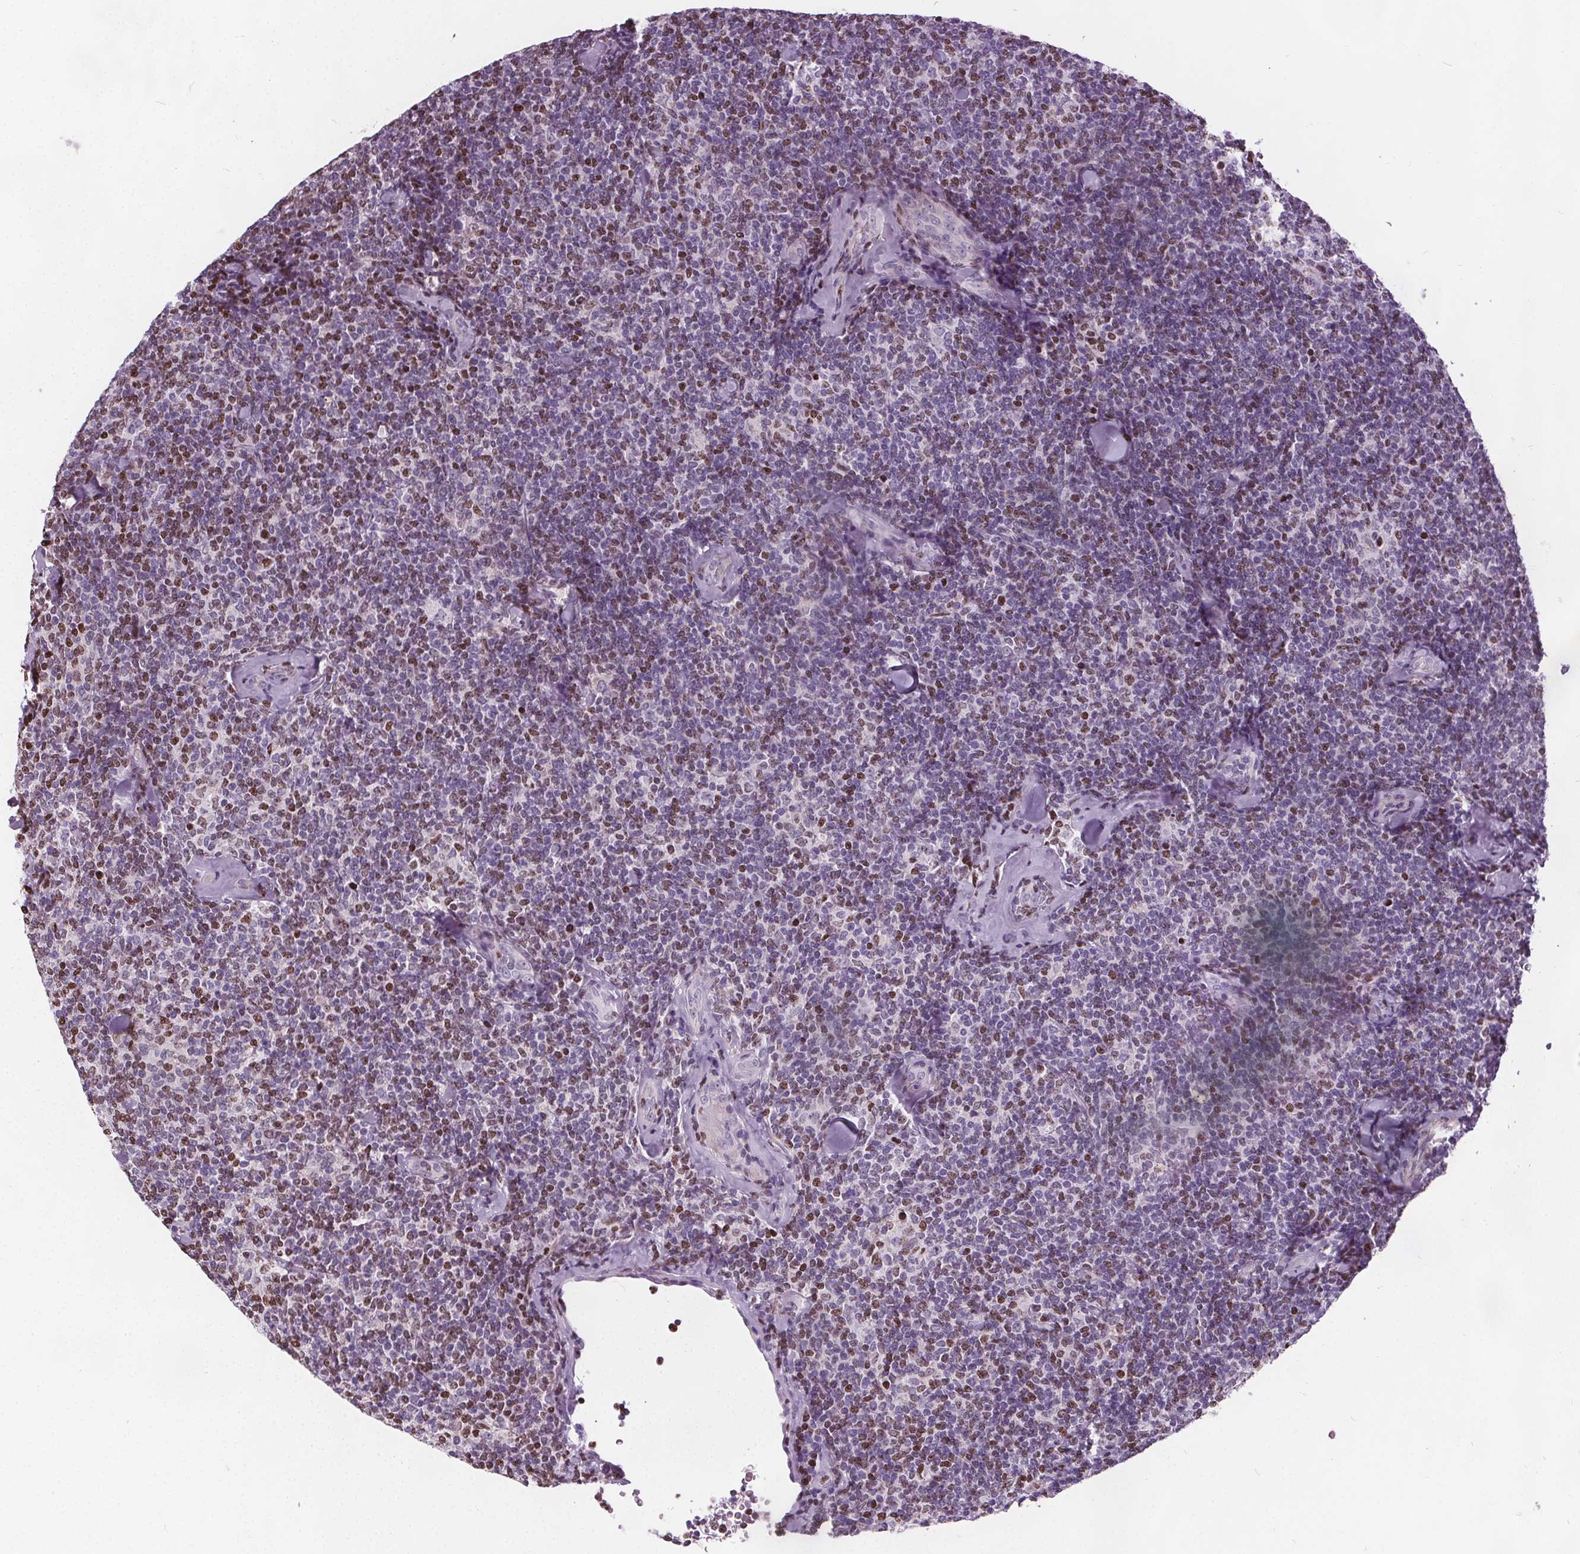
{"staining": {"intensity": "moderate", "quantity": "<25%", "location": "nuclear"}, "tissue": "lymphoma", "cell_type": "Tumor cells", "image_type": "cancer", "snomed": [{"axis": "morphology", "description": "Malignant lymphoma, non-Hodgkin's type, Low grade"}, {"axis": "topography", "description": "Lymph node"}], "caption": "Malignant lymphoma, non-Hodgkin's type (low-grade) tissue reveals moderate nuclear expression in approximately <25% of tumor cells, visualized by immunohistochemistry.", "gene": "ISLR2", "patient": {"sex": "female", "age": 56}}